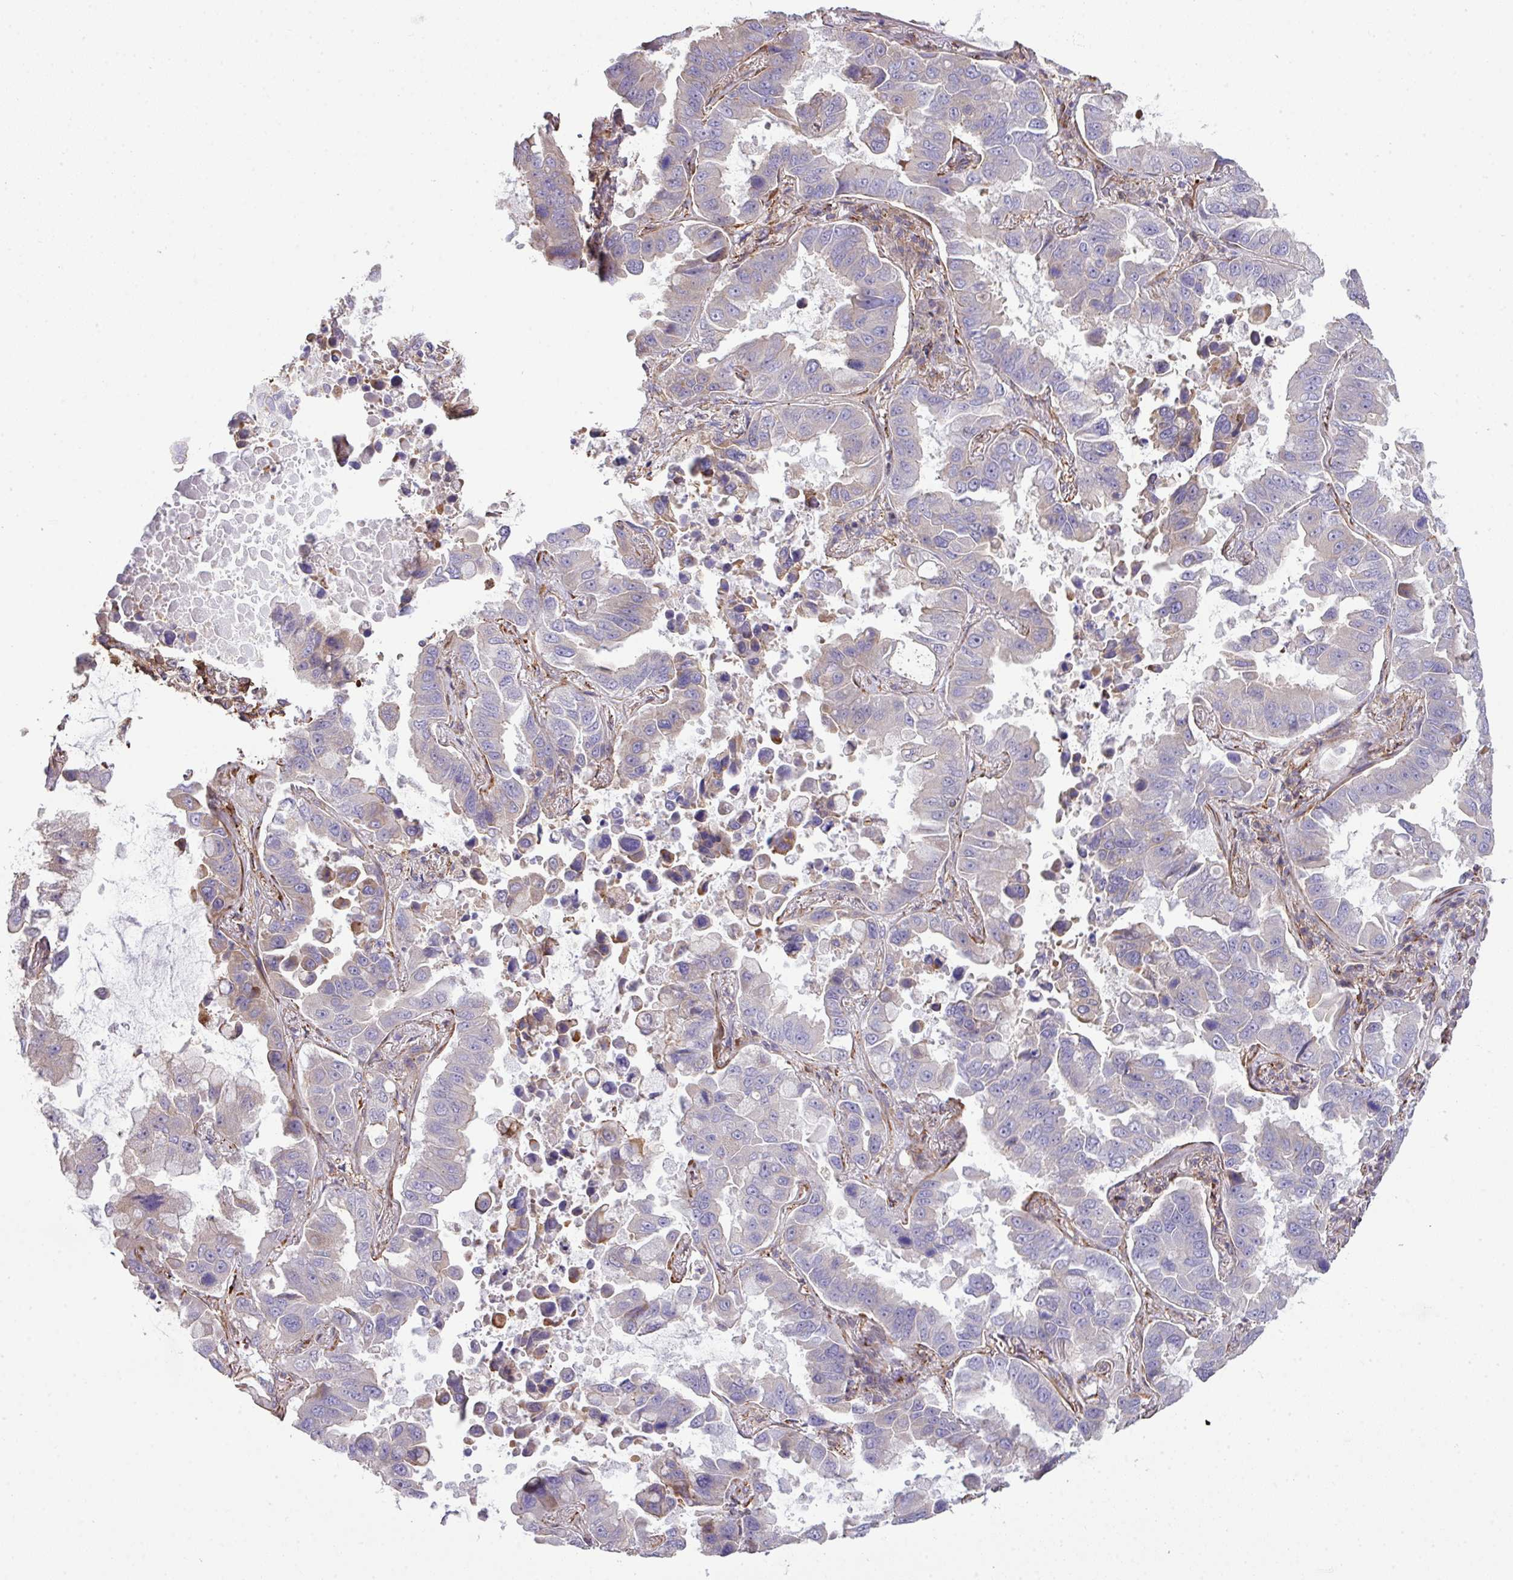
{"staining": {"intensity": "negative", "quantity": "none", "location": "none"}, "tissue": "lung cancer", "cell_type": "Tumor cells", "image_type": "cancer", "snomed": [{"axis": "morphology", "description": "Adenocarcinoma, NOS"}, {"axis": "topography", "description": "Lung"}], "caption": "High power microscopy histopathology image of an IHC image of lung adenocarcinoma, revealing no significant positivity in tumor cells.", "gene": "LRRC41", "patient": {"sex": "male", "age": 64}}